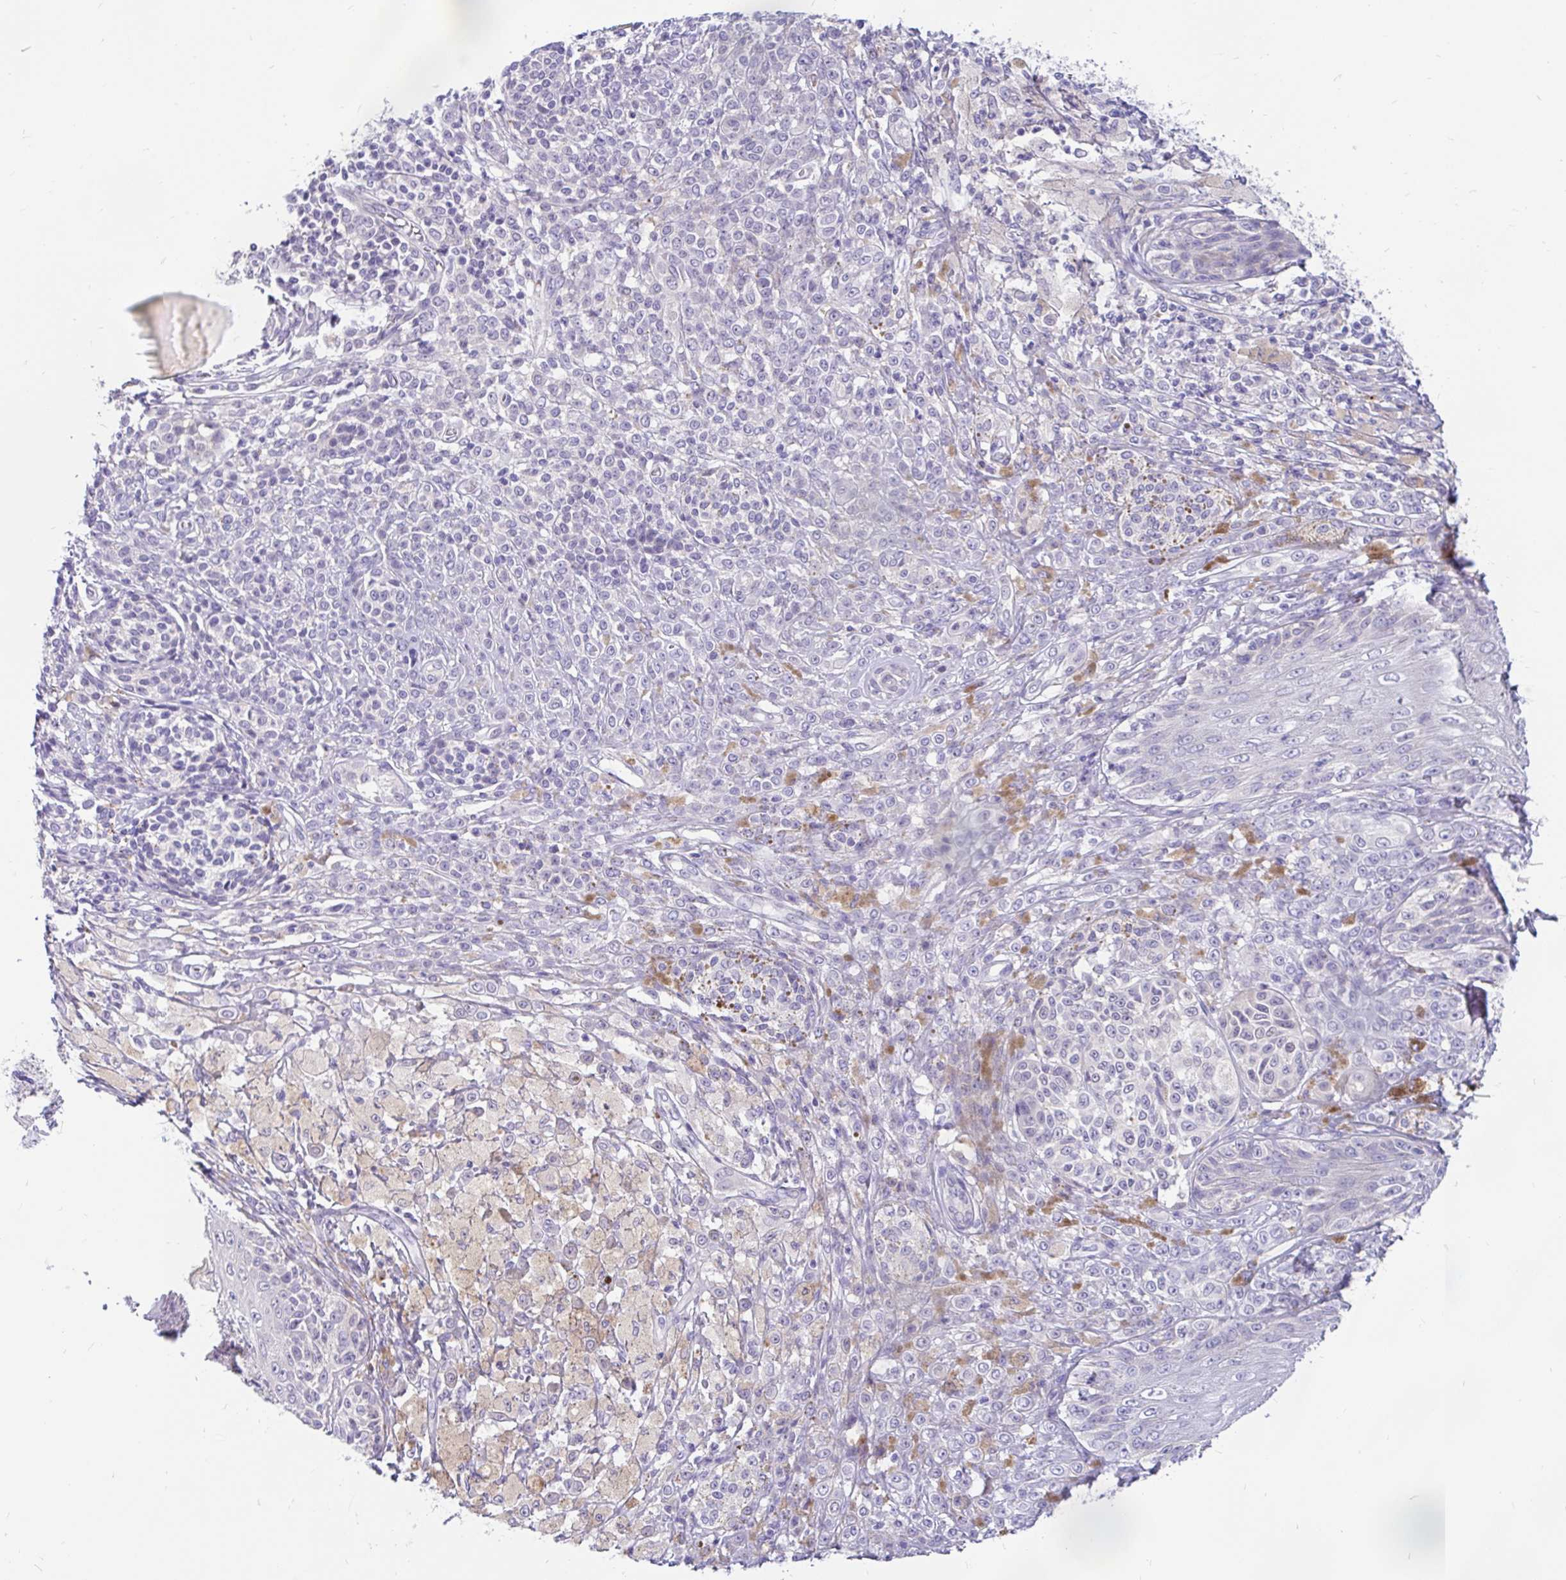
{"staining": {"intensity": "negative", "quantity": "none", "location": "none"}, "tissue": "melanoma", "cell_type": "Tumor cells", "image_type": "cancer", "snomed": [{"axis": "morphology", "description": "Malignant melanoma, NOS"}, {"axis": "topography", "description": "Skin"}], "caption": "Malignant melanoma was stained to show a protein in brown. There is no significant positivity in tumor cells.", "gene": "KIAA2013", "patient": {"sex": "male", "age": 42}}